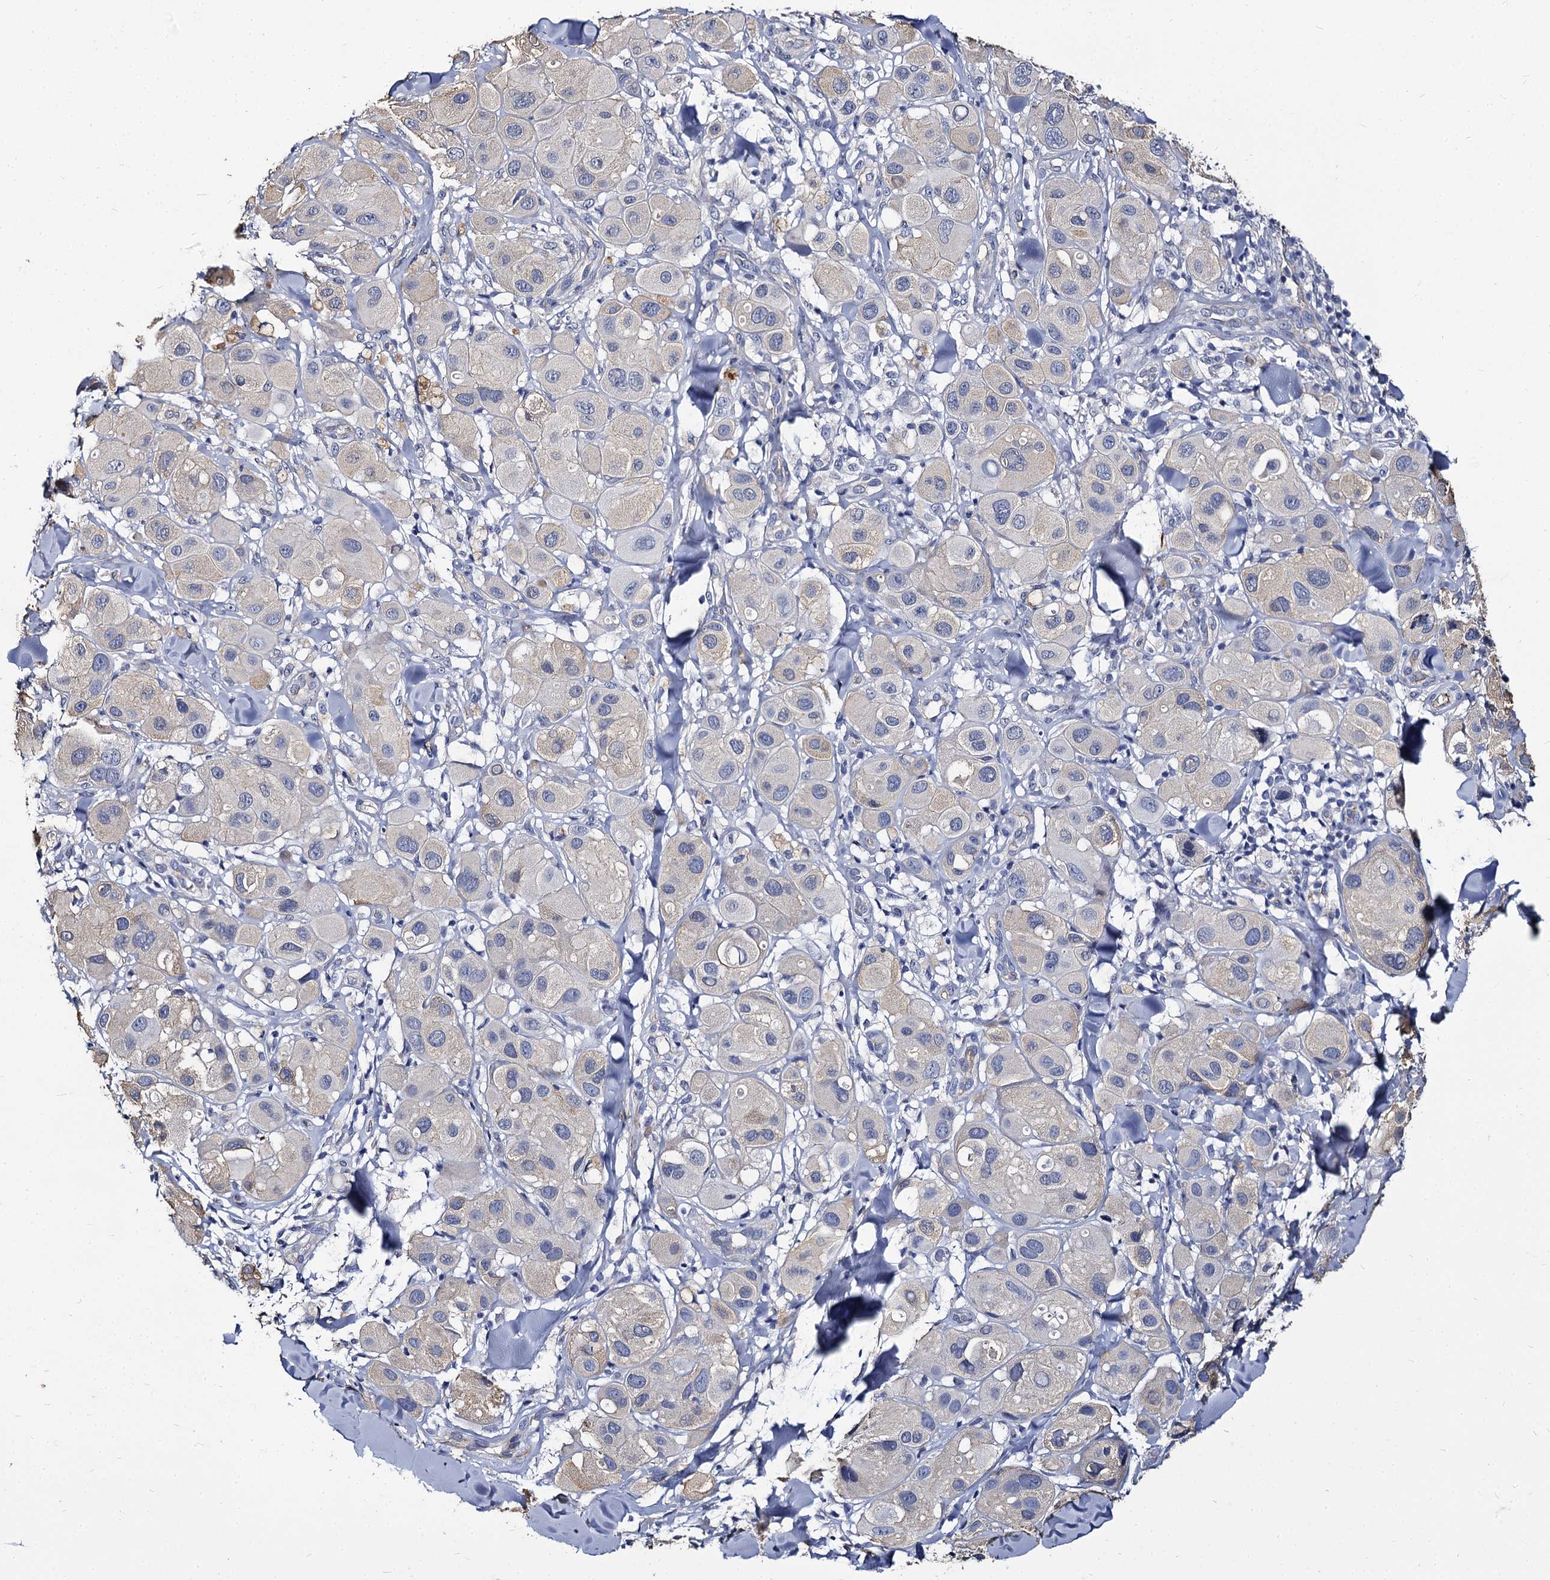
{"staining": {"intensity": "negative", "quantity": "none", "location": "none"}, "tissue": "melanoma", "cell_type": "Tumor cells", "image_type": "cancer", "snomed": [{"axis": "morphology", "description": "Malignant melanoma, Metastatic site"}, {"axis": "topography", "description": "Skin"}], "caption": "High magnification brightfield microscopy of melanoma stained with DAB (3,3'-diaminobenzidine) (brown) and counterstained with hematoxylin (blue): tumor cells show no significant expression.", "gene": "CBFB", "patient": {"sex": "male", "age": 41}}